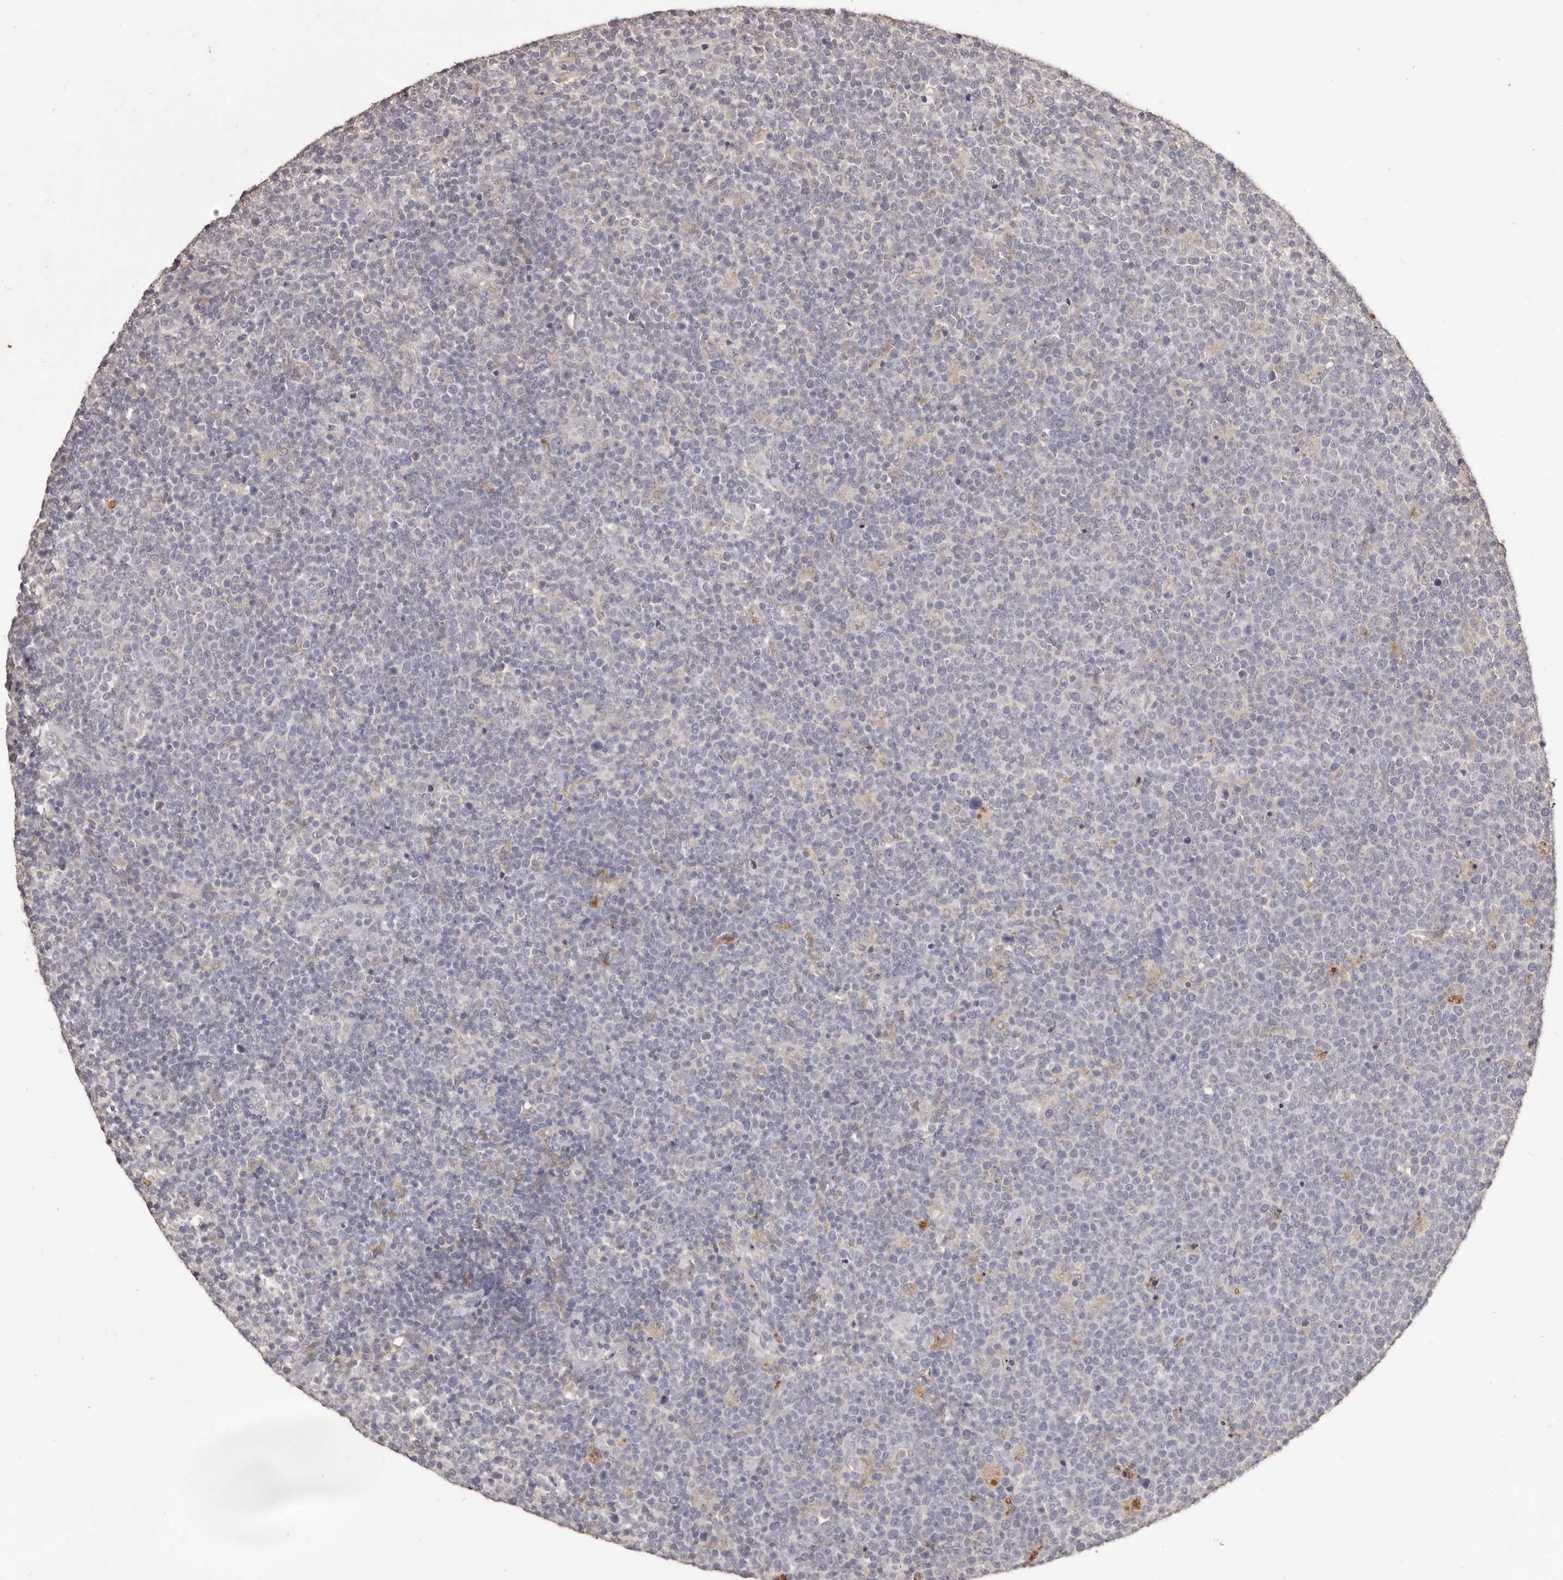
{"staining": {"intensity": "negative", "quantity": "none", "location": "none"}, "tissue": "lymphoma", "cell_type": "Tumor cells", "image_type": "cancer", "snomed": [{"axis": "morphology", "description": "Malignant lymphoma, non-Hodgkin's type, High grade"}, {"axis": "topography", "description": "Lymph node"}], "caption": "There is no significant expression in tumor cells of high-grade malignant lymphoma, non-Hodgkin's type.", "gene": "PRSS27", "patient": {"sex": "male", "age": 61}}